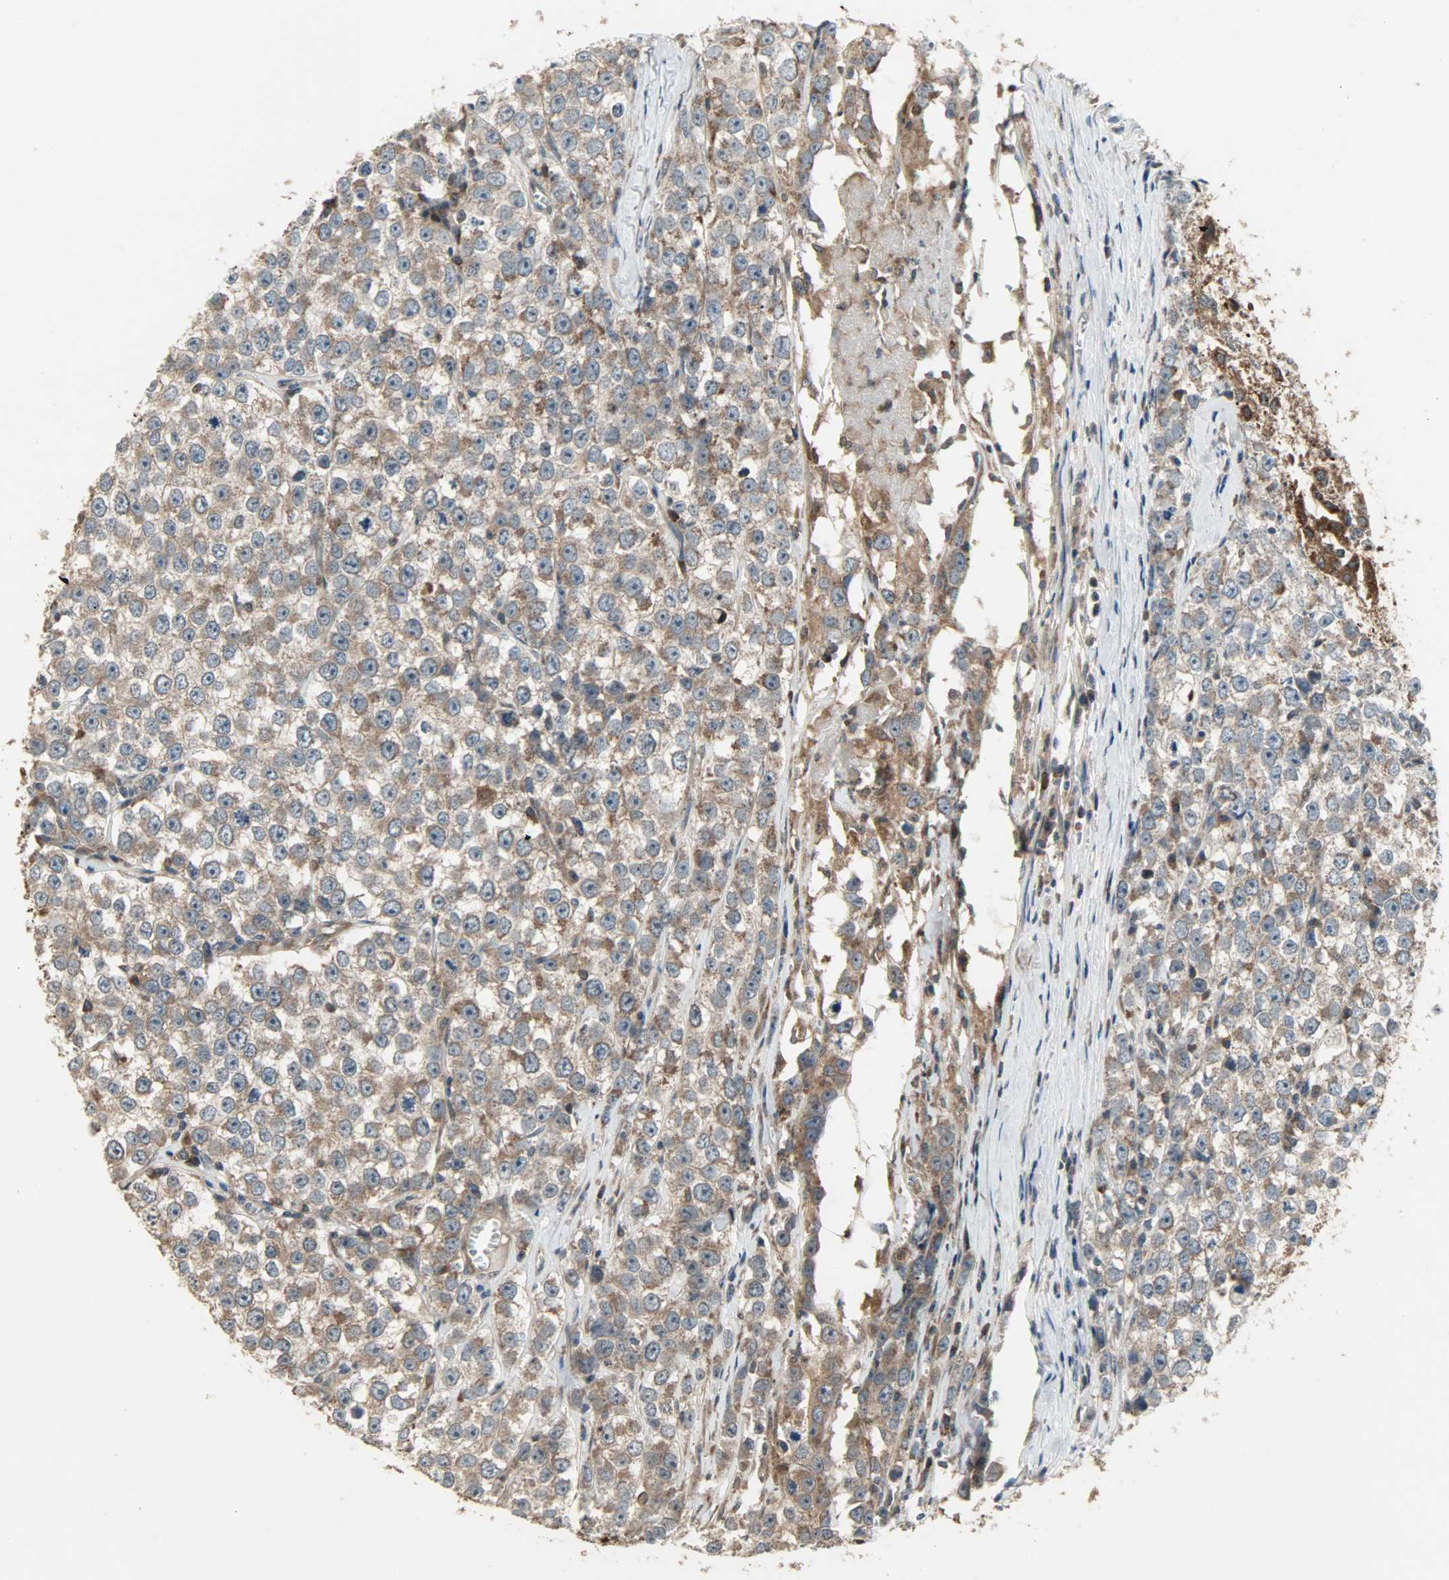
{"staining": {"intensity": "strong", "quantity": ">75%", "location": "cytoplasmic/membranous"}, "tissue": "testis cancer", "cell_type": "Tumor cells", "image_type": "cancer", "snomed": [{"axis": "morphology", "description": "Seminoma, NOS"}, {"axis": "morphology", "description": "Carcinoma, Embryonal, NOS"}, {"axis": "topography", "description": "Testis"}], "caption": "This is a photomicrograph of IHC staining of testis cancer, which shows strong expression in the cytoplasmic/membranous of tumor cells.", "gene": "AMT", "patient": {"sex": "male", "age": 52}}